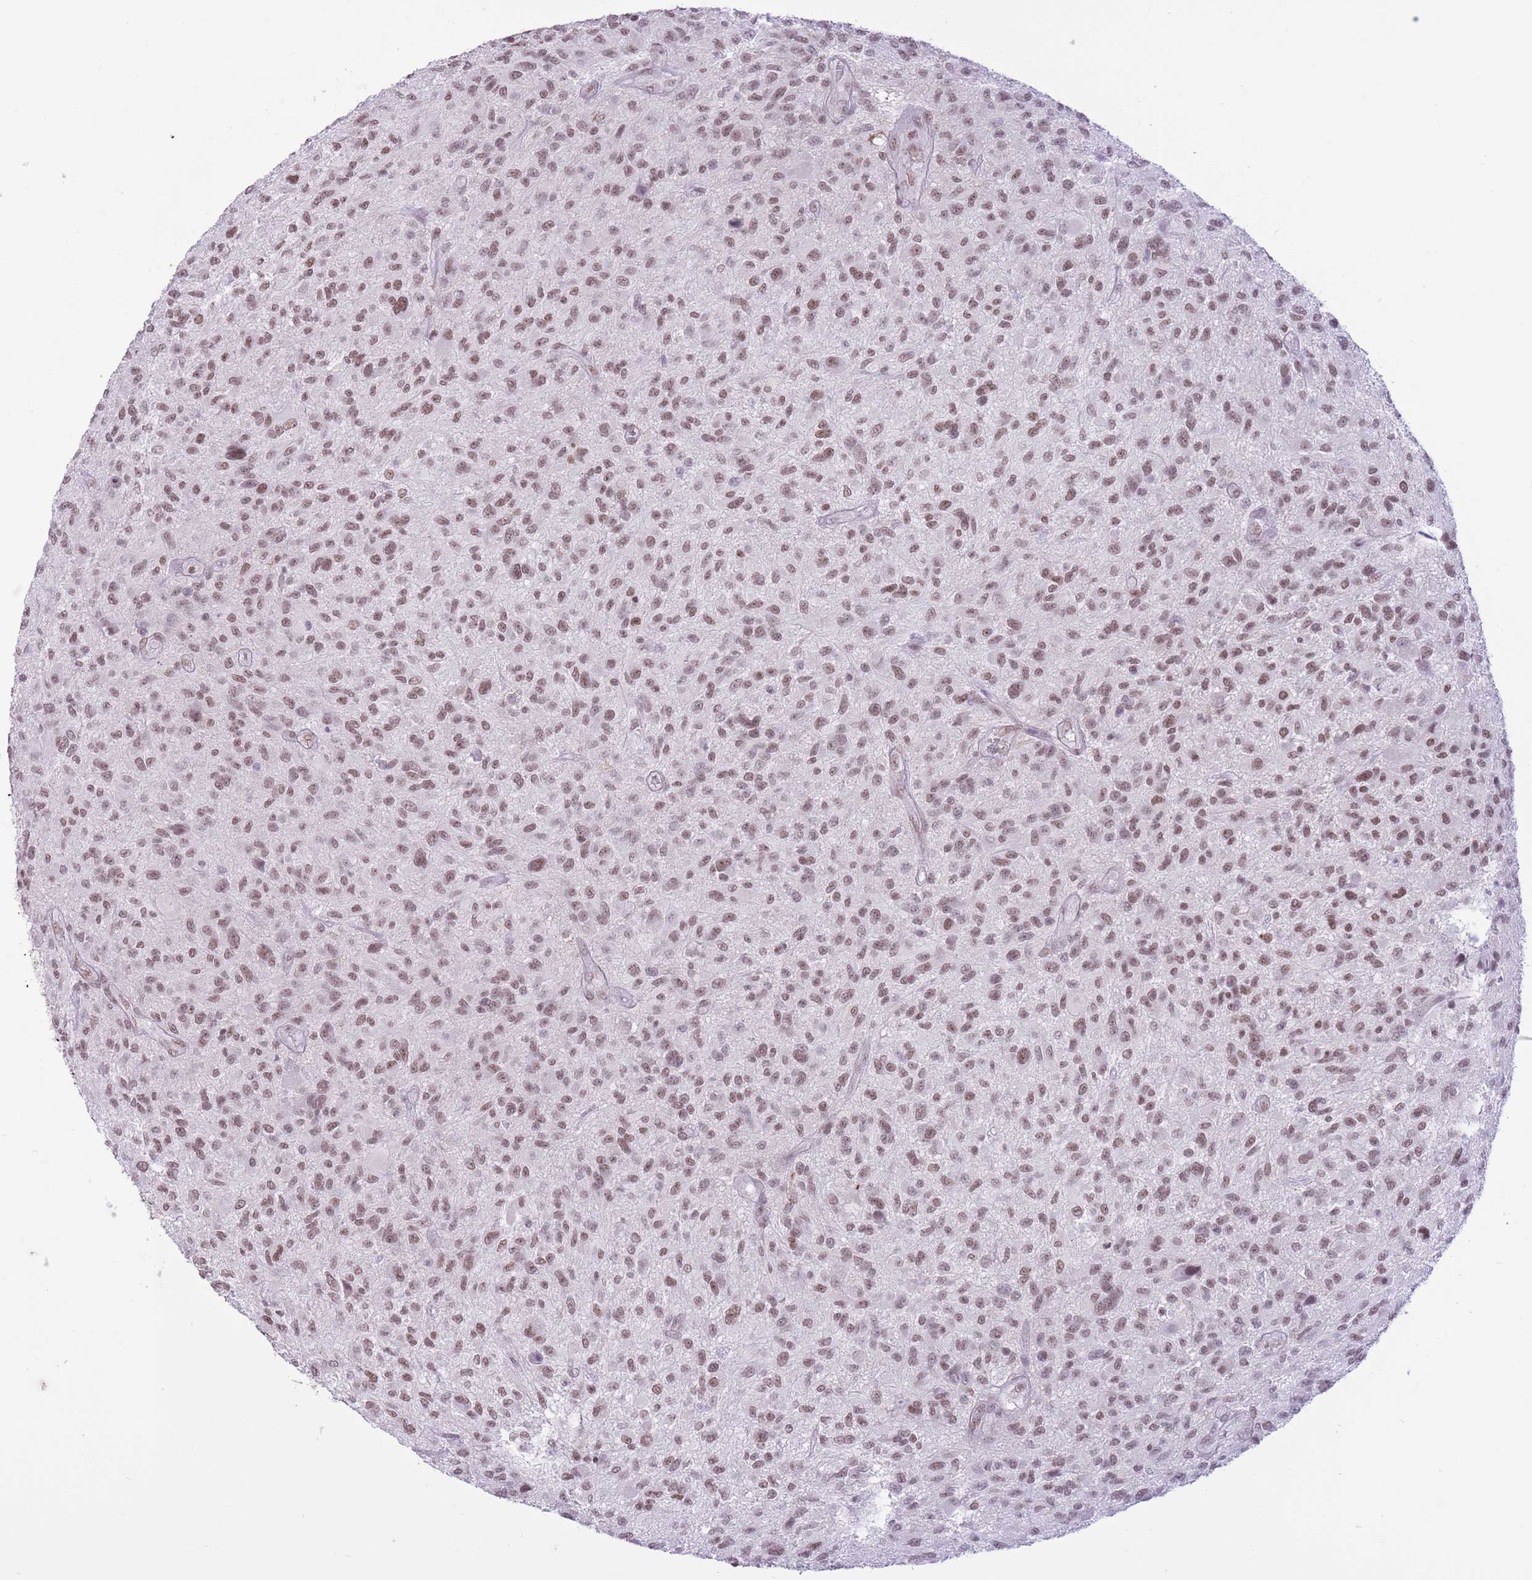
{"staining": {"intensity": "moderate", "quantity": ">75%", "location": "nuclear"}, "tissue": "glioma", "cell_type": "Tumor cells", "image_type": "cancer", "snomed": [{"axis": "morphology", "description": "Glioma, malignant, High grade"}, {"axis": "topography", "description": "Brain"}], "caption": "Brown immunohistochemical staining in human glioma reveals moderate nuclear expression in approximately >75% of tumor cells.", "gene": "ZBED5", "patient": {"sex": "male", "age": 47}}